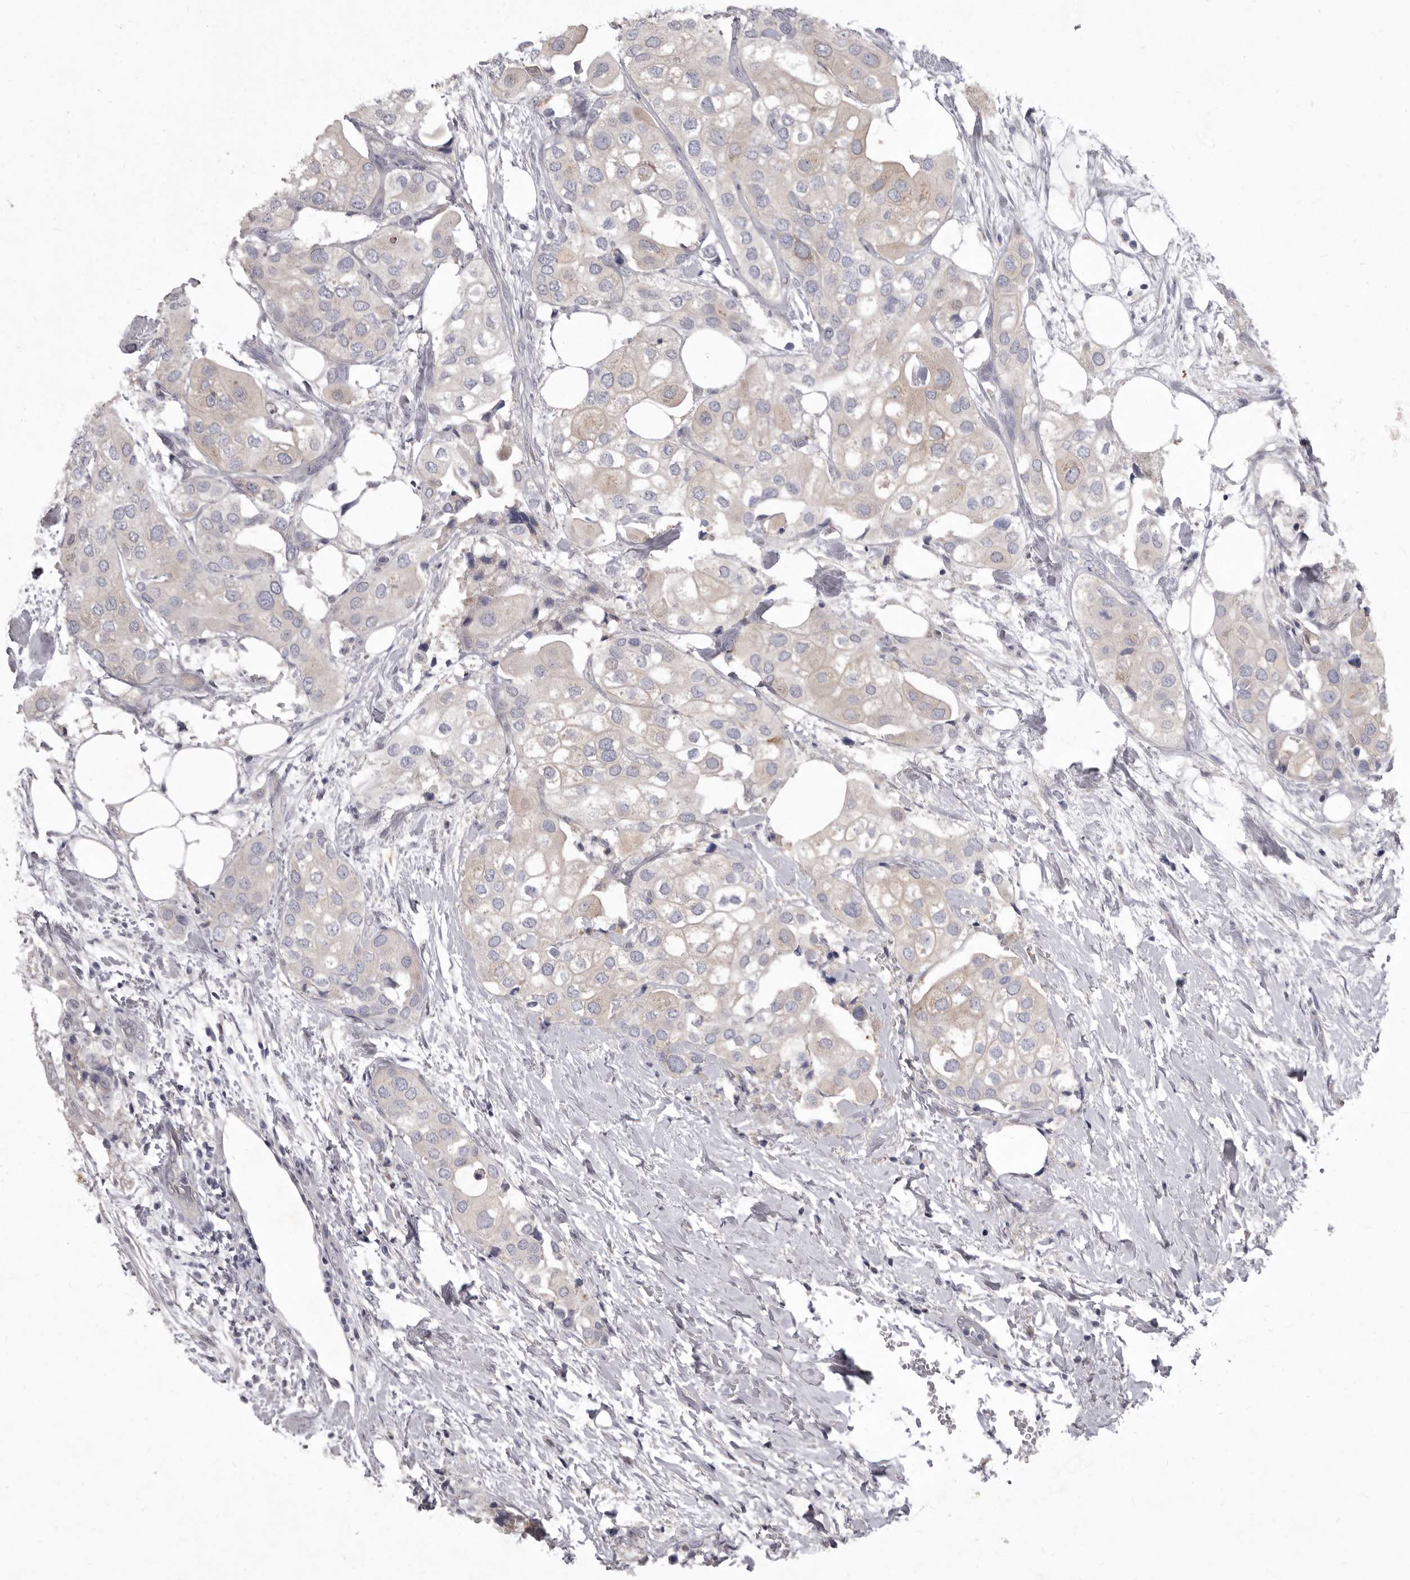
{"staining": {"intensity": "weak", "quantity": "<25%", "location": "cytoplasmic/membranous"}, "tissue": "urothelial cancer", "cell_type": "Tumor cells", "image_type": "cancer", "snomed": [{"axis": "morphology", "description": "Urothelial carcinoma, High grade"}, {"axis": "topography", "description": "Urinary bladder"}], "caption": "Tumor cells are negative for protein expression in human urothelial cancer. (DAB immunohistochemistry (IHC) with hematoxylin counter stain).", "gene": "P2RX6", "patient": {"sex": "male", "age": 64}}